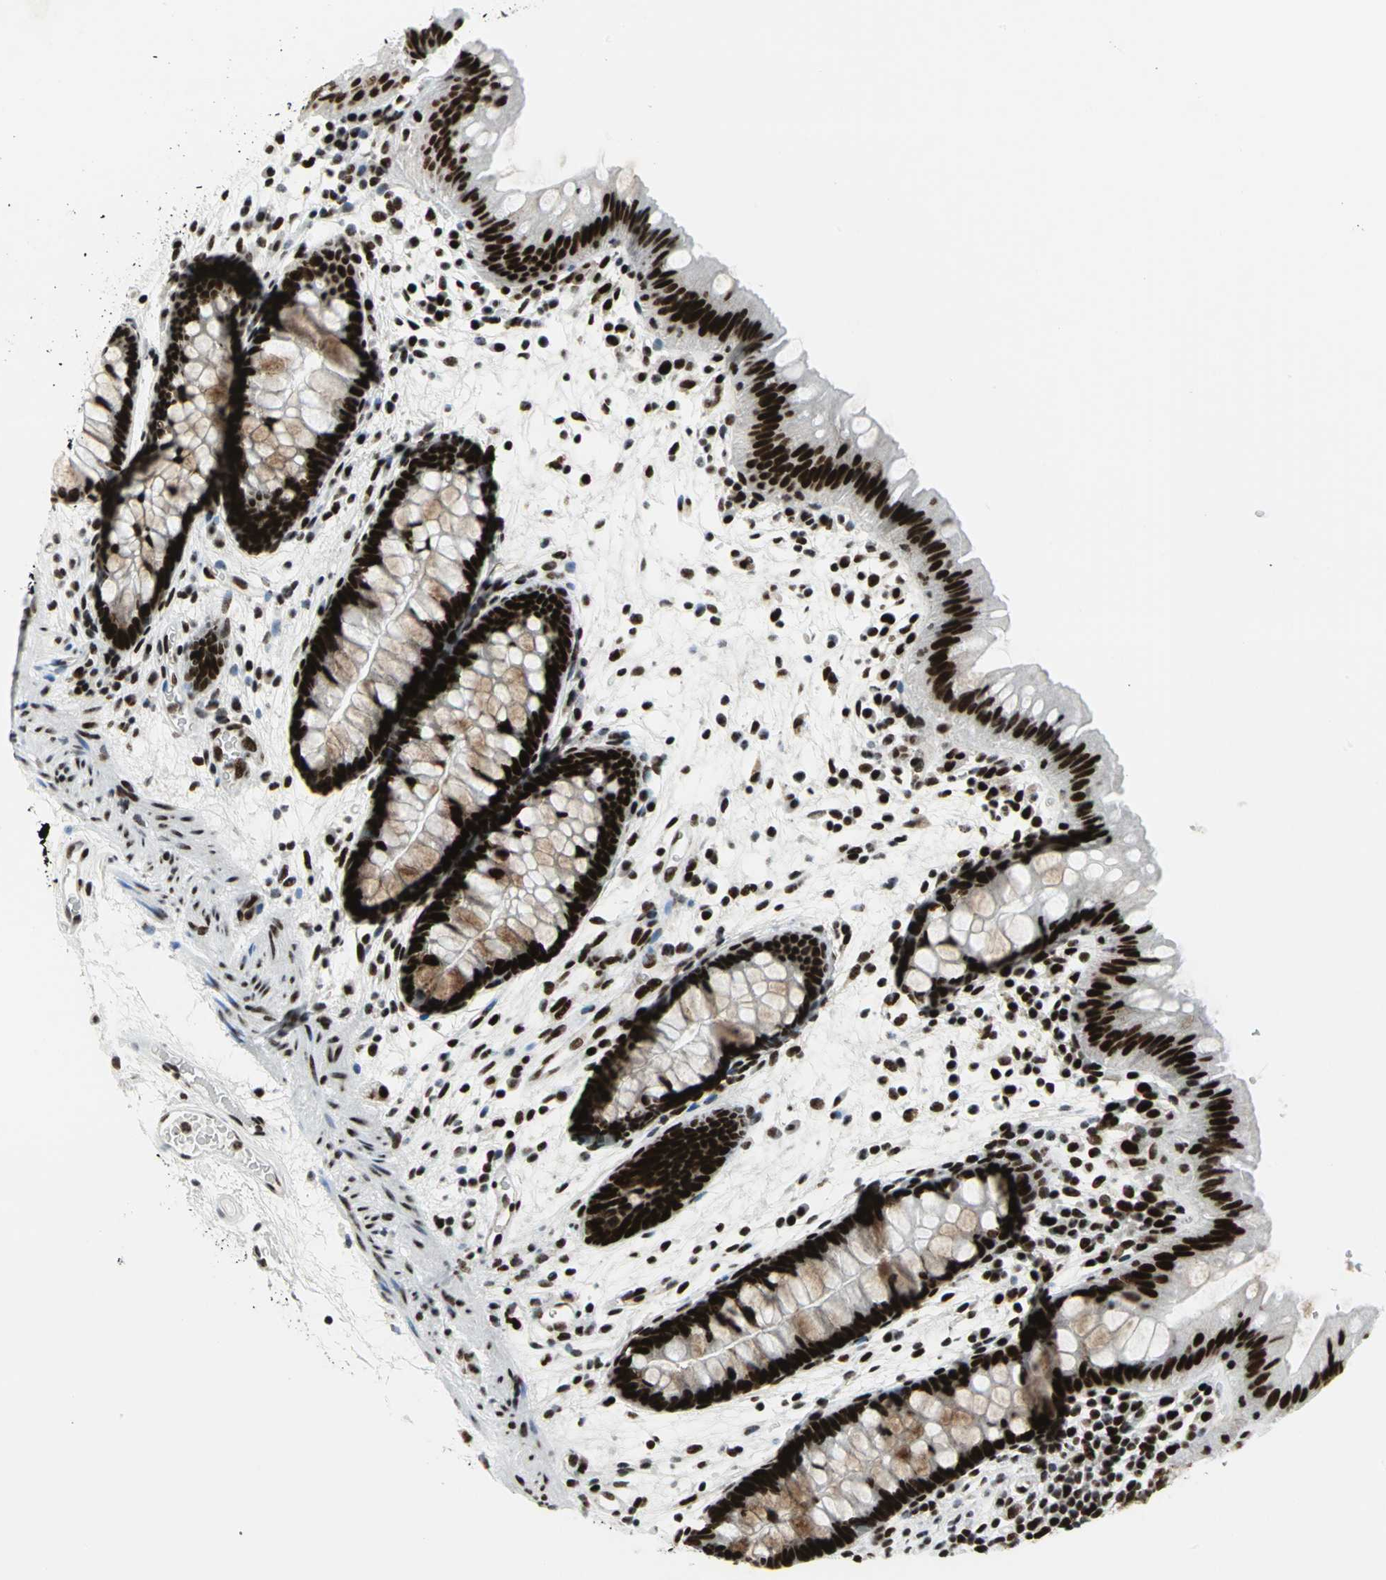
{"staining": {"intensity": "strong", "quantity": ">75%", "location": "nuclear"}, "tissue": "colon", "cell_type": "Endothelial cells", "image_type": "normal", "snomed": [{"axis": "morphology", "description": "Normal tissue, NOS"}, {"axis": "topography", "description": "Smooth muscle"}, {"axis": "topography", "description": "Colon"}], "caption": "About >75% of endothelial cells in unremarkable human colon show strong nuclear protein expression as visualized by brown immunohistochemical staining.", "gene": "SMARCA4", "patient": {"sex": "male", "age": 67}}